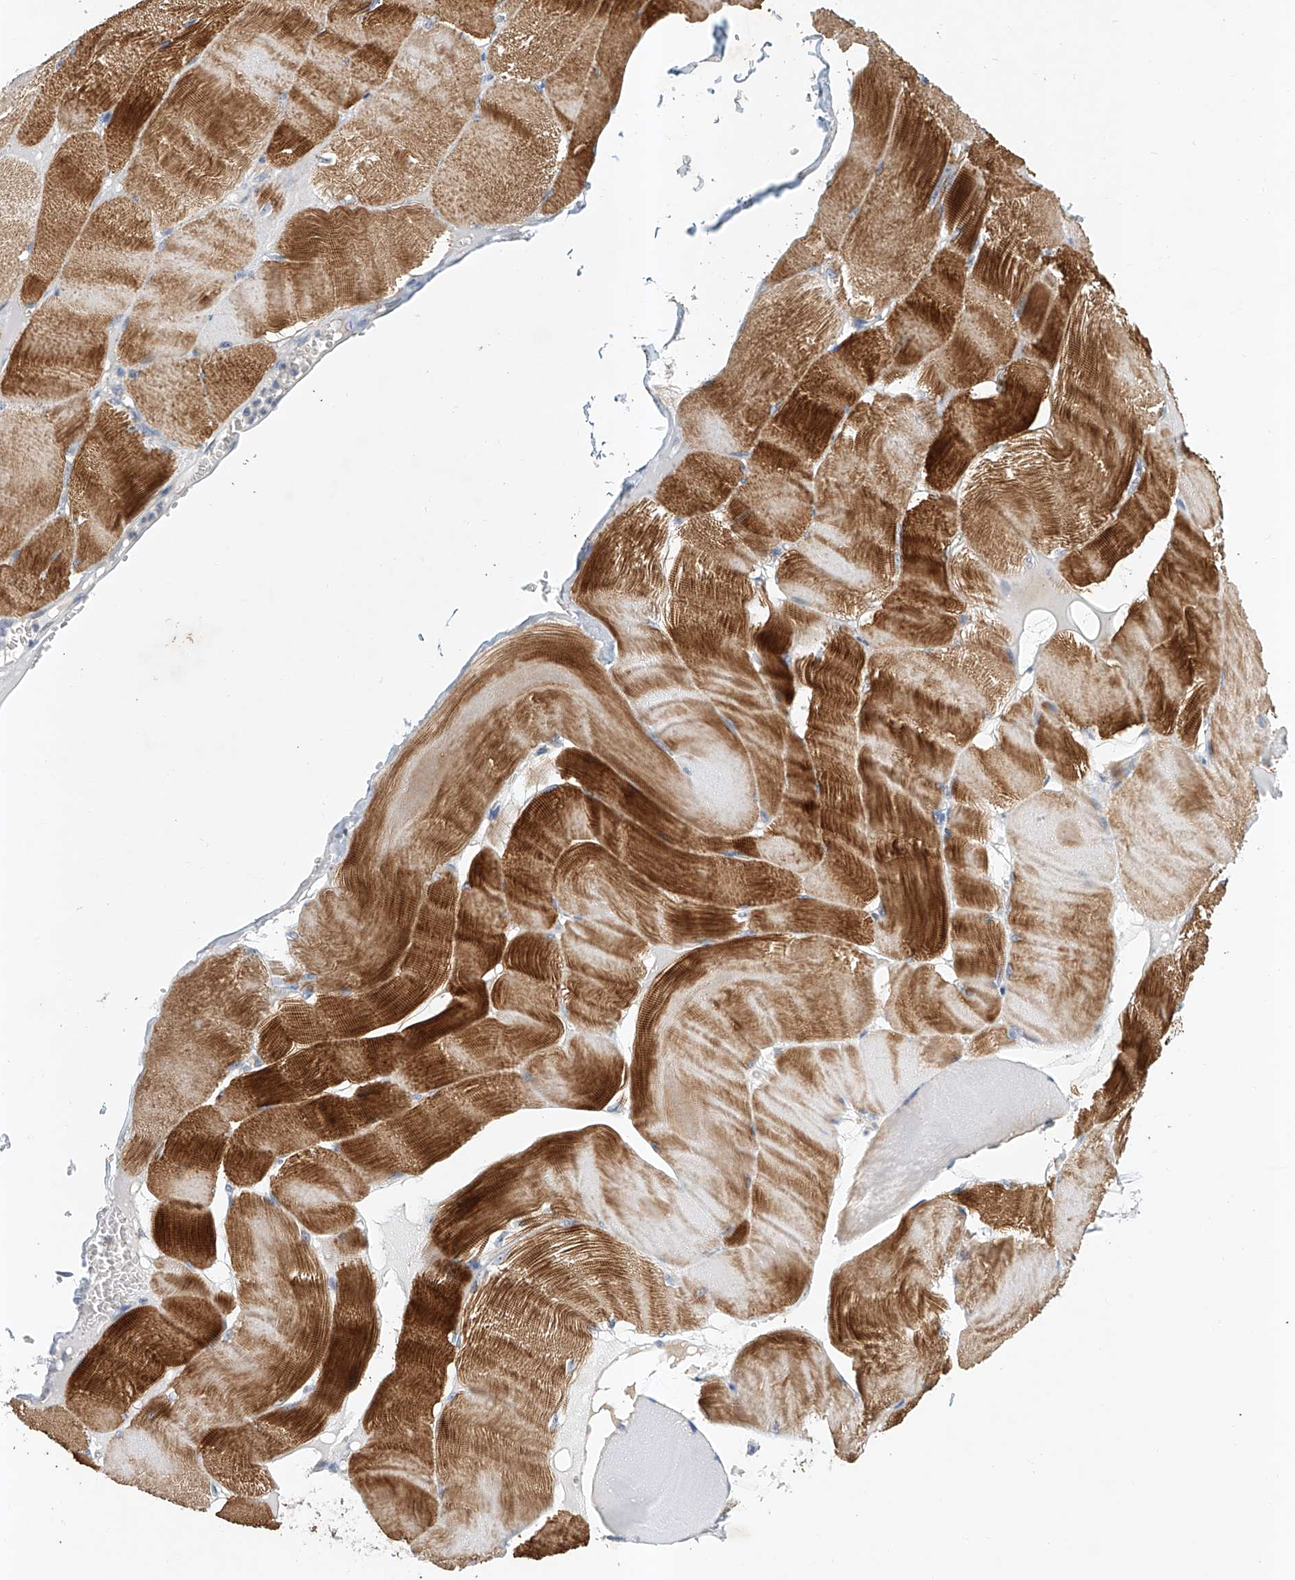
{"staining": {"intensity": "moderate", "quantity": ">75%", "location": "cytoplasmic/membranous"}, "tissue": "skeletal muscle", "cell_type": "Myocytes", "image_type": "normal", "snomed": [{"axis": "morphology", "description": "Normal tissue, NOS"}, {"axis": "morphology", "description": "Basal cell carcinoma"}, {"axis": "topography", "description": "Skeletal muscle"}], "caption": "DAB immunohistochemical staining of unremarkable skeletal muscle demonstrates moderate cytoplasmic/membranous protein positivity in about >75% of myocytes. The protein of interest is stained brown, and the nuclei are stained in blue (DAB (3,3'-diaminobenzidine) IHC with brightfield microscopy, high magnification).", "gene": "CARMIL1", "patient": {"sex": "female", "age": 64}}